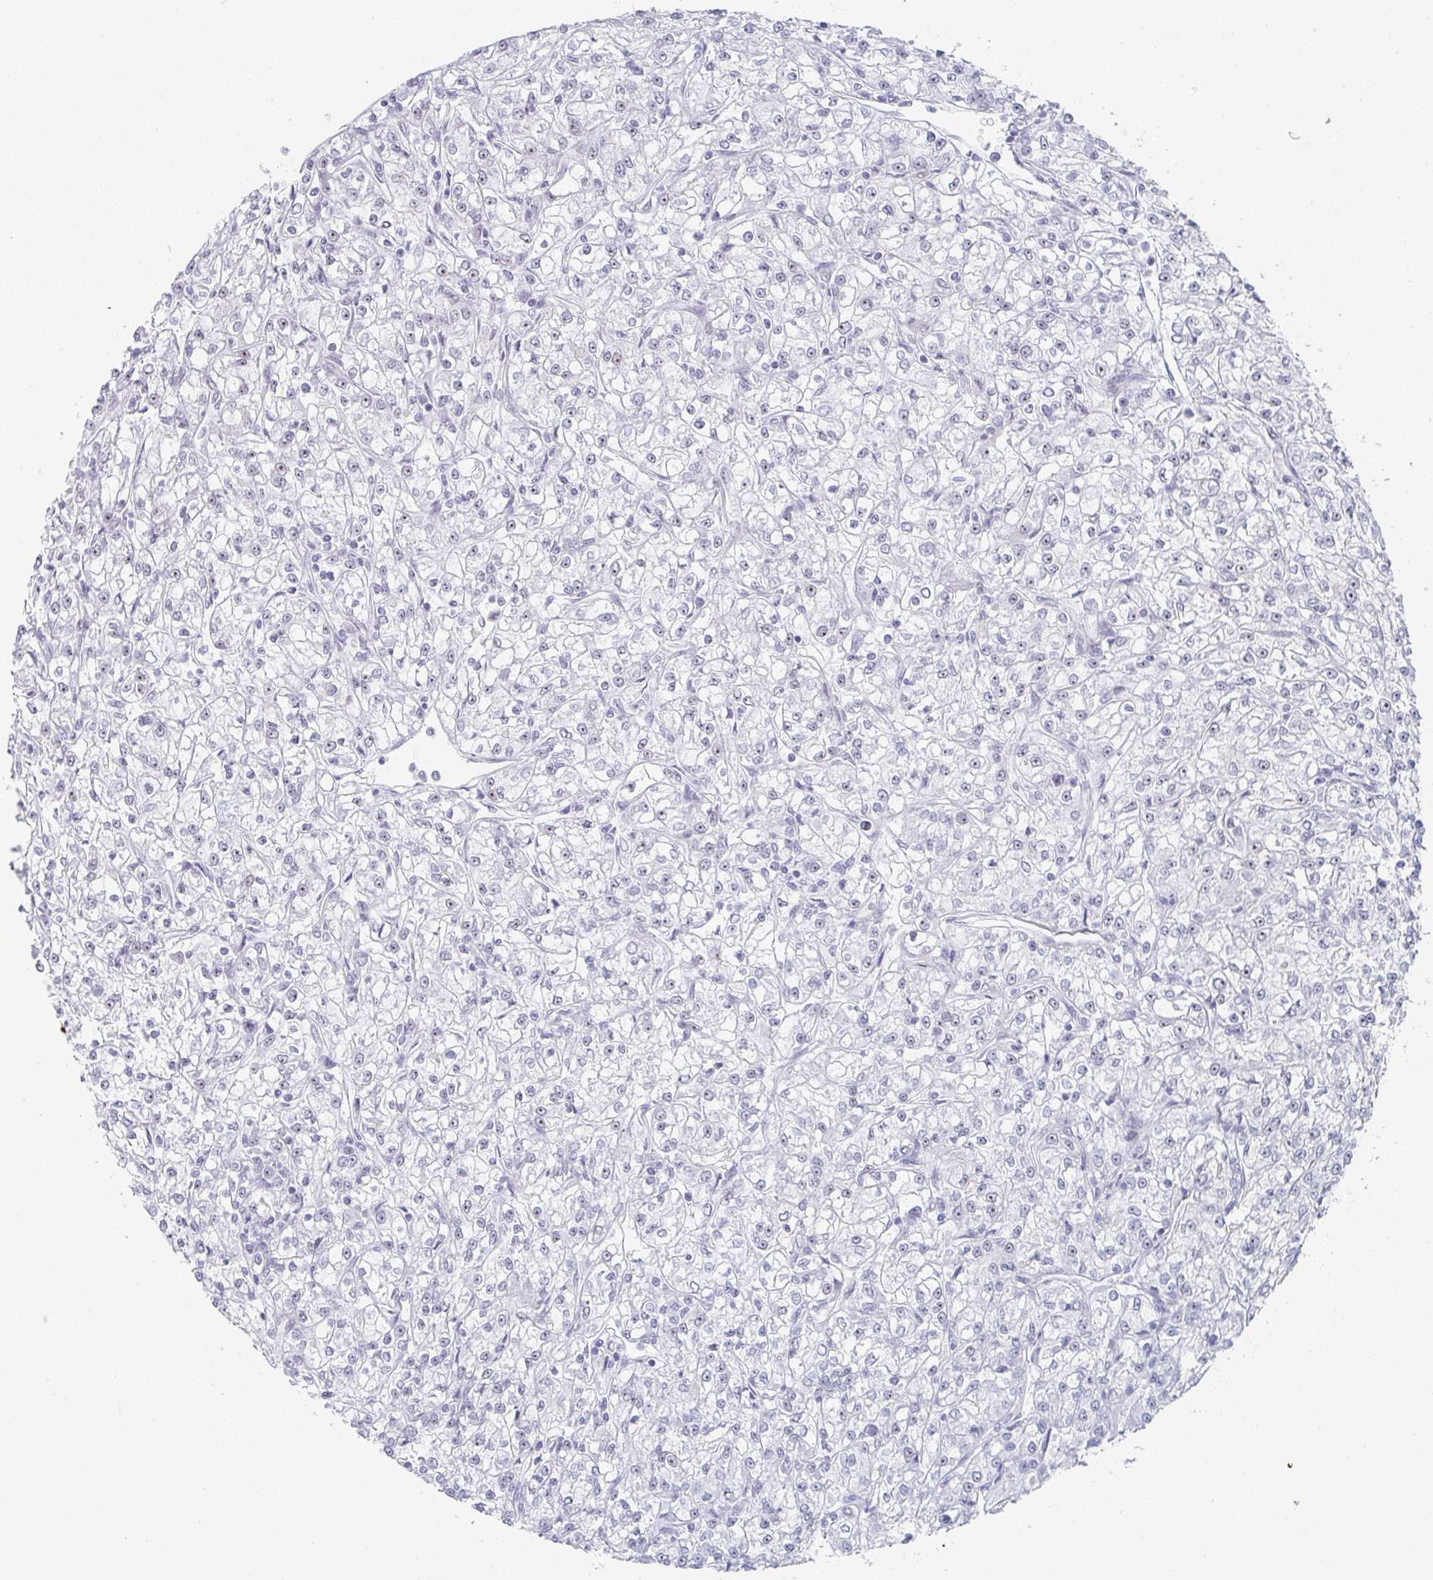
{"staining": {"intensity": "negative", "quantity": "none", "location": "none"}, "tissue": "renal cancer", "cell_type": "Tumor cells", "image_type": "cancer", "snomed": [{"axis": "morphology", "description": "Adenocarcinoma, NOS"}, {"axis": "topography", "description": "Kidney"}], "caption": "High magnification brightfield microscopy of renal cancer stained with DAB (3,3'-diaminobenzidine) (brown) and counterstained with hematoxylin (blue): tumor cells show no significant staining.", "gene": "POU2AF2", "patient": {"sex": "female", "age": 59}}